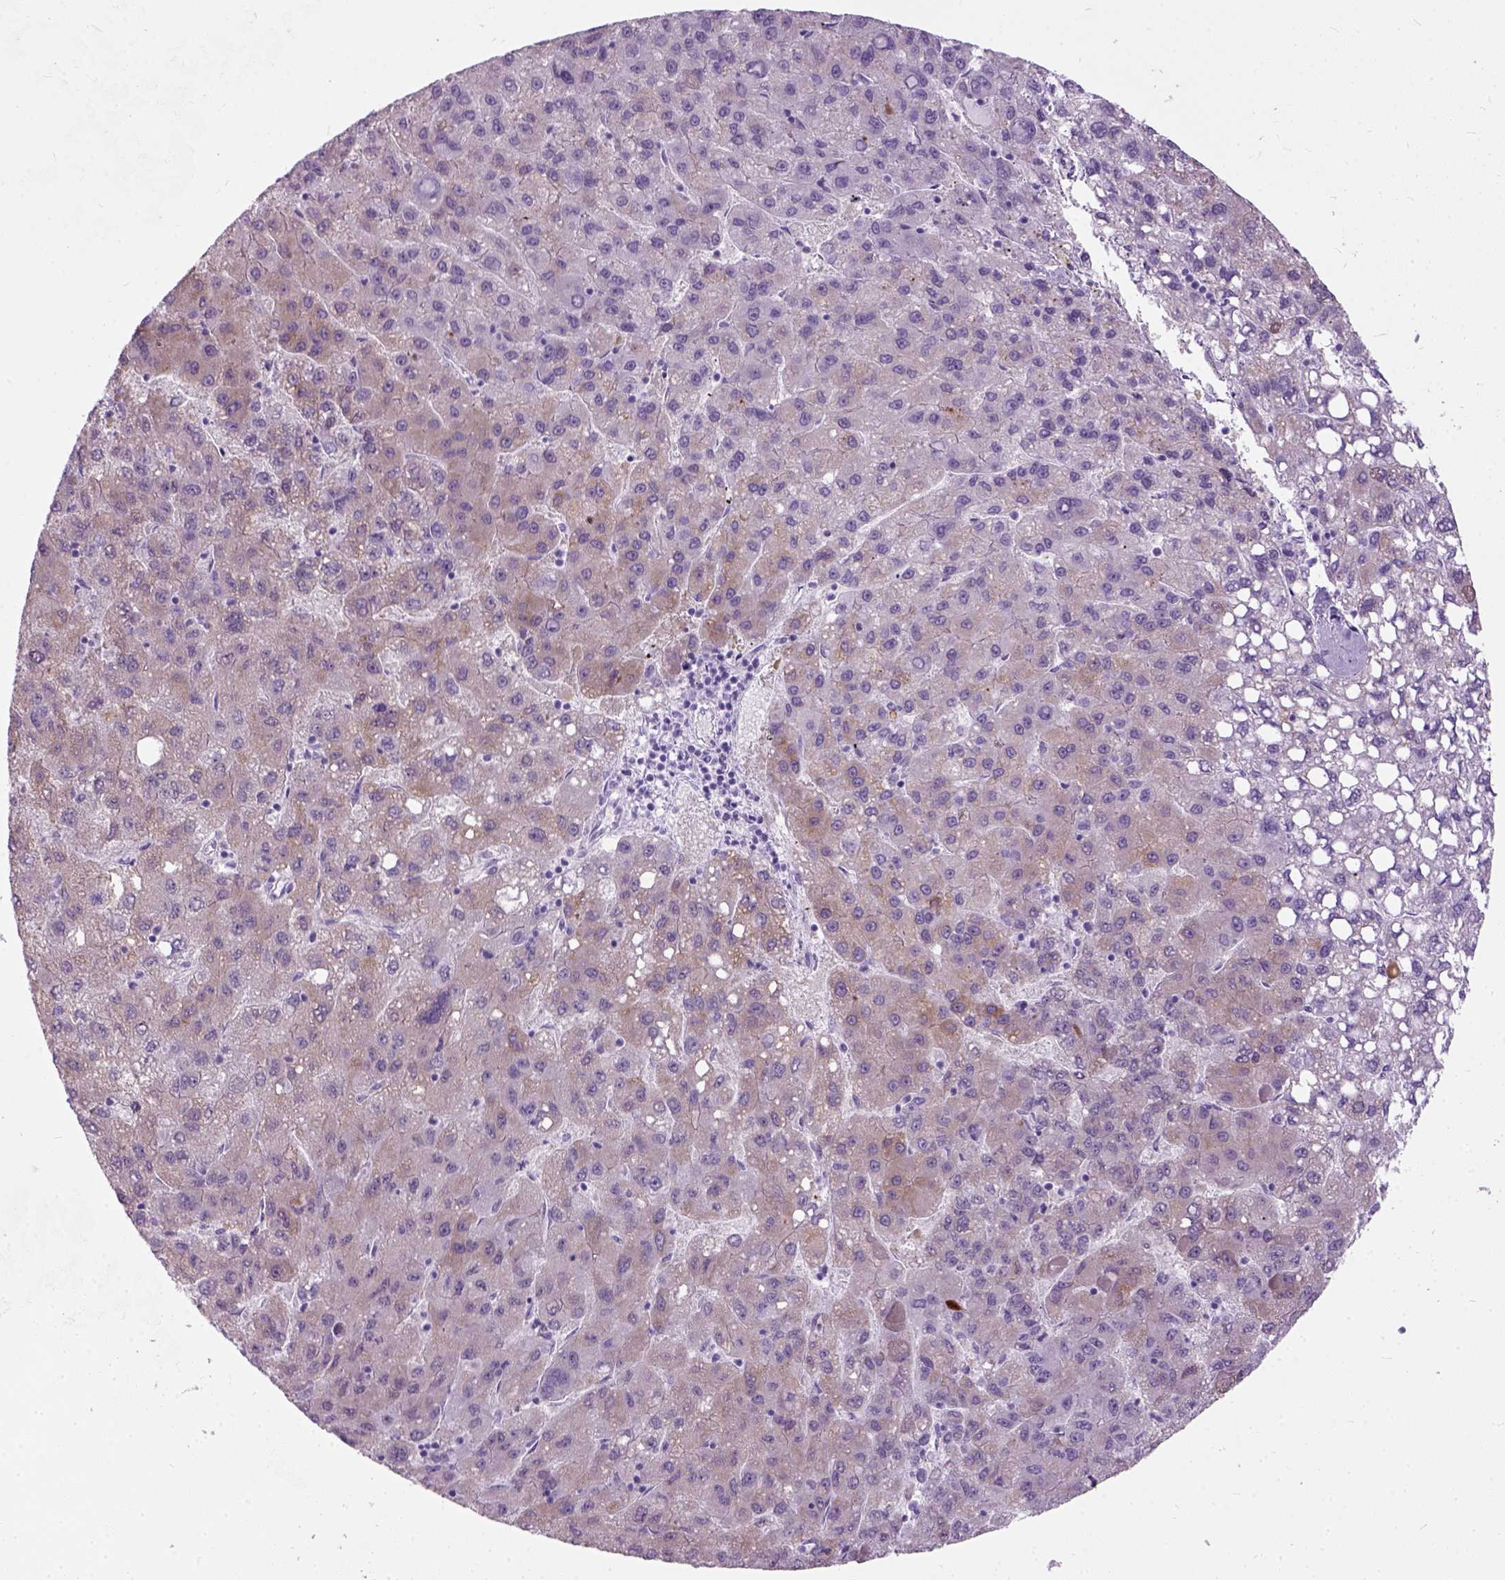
{"staining": {"intensity": "weak", "quantity": "25%-75%", "location": "cytoplasmic/membranous"}, "tissue": "liver cancer", "cell_type": "Tumor cells", "image_type": "cancer", "snomed": [{"axis": "morphology", "description": "Carcinoma, Hepatocellular, NOS"}, {"axis": "topography", "description": "Liver"}], "caption": "High-magnification brightfield microscopy of liver cancer (hepatocellular carcinoma) stained with DAB (3,3'-diaminobenzidine) (brown) and counterstained with hematoxylin (blue). tumor cells exhibit weak cytoplasmic/membranous positivity is seen in about25%-75% of cells.", "gene": "AXDND1", "patient": {"sex": "female", "age": 82}}